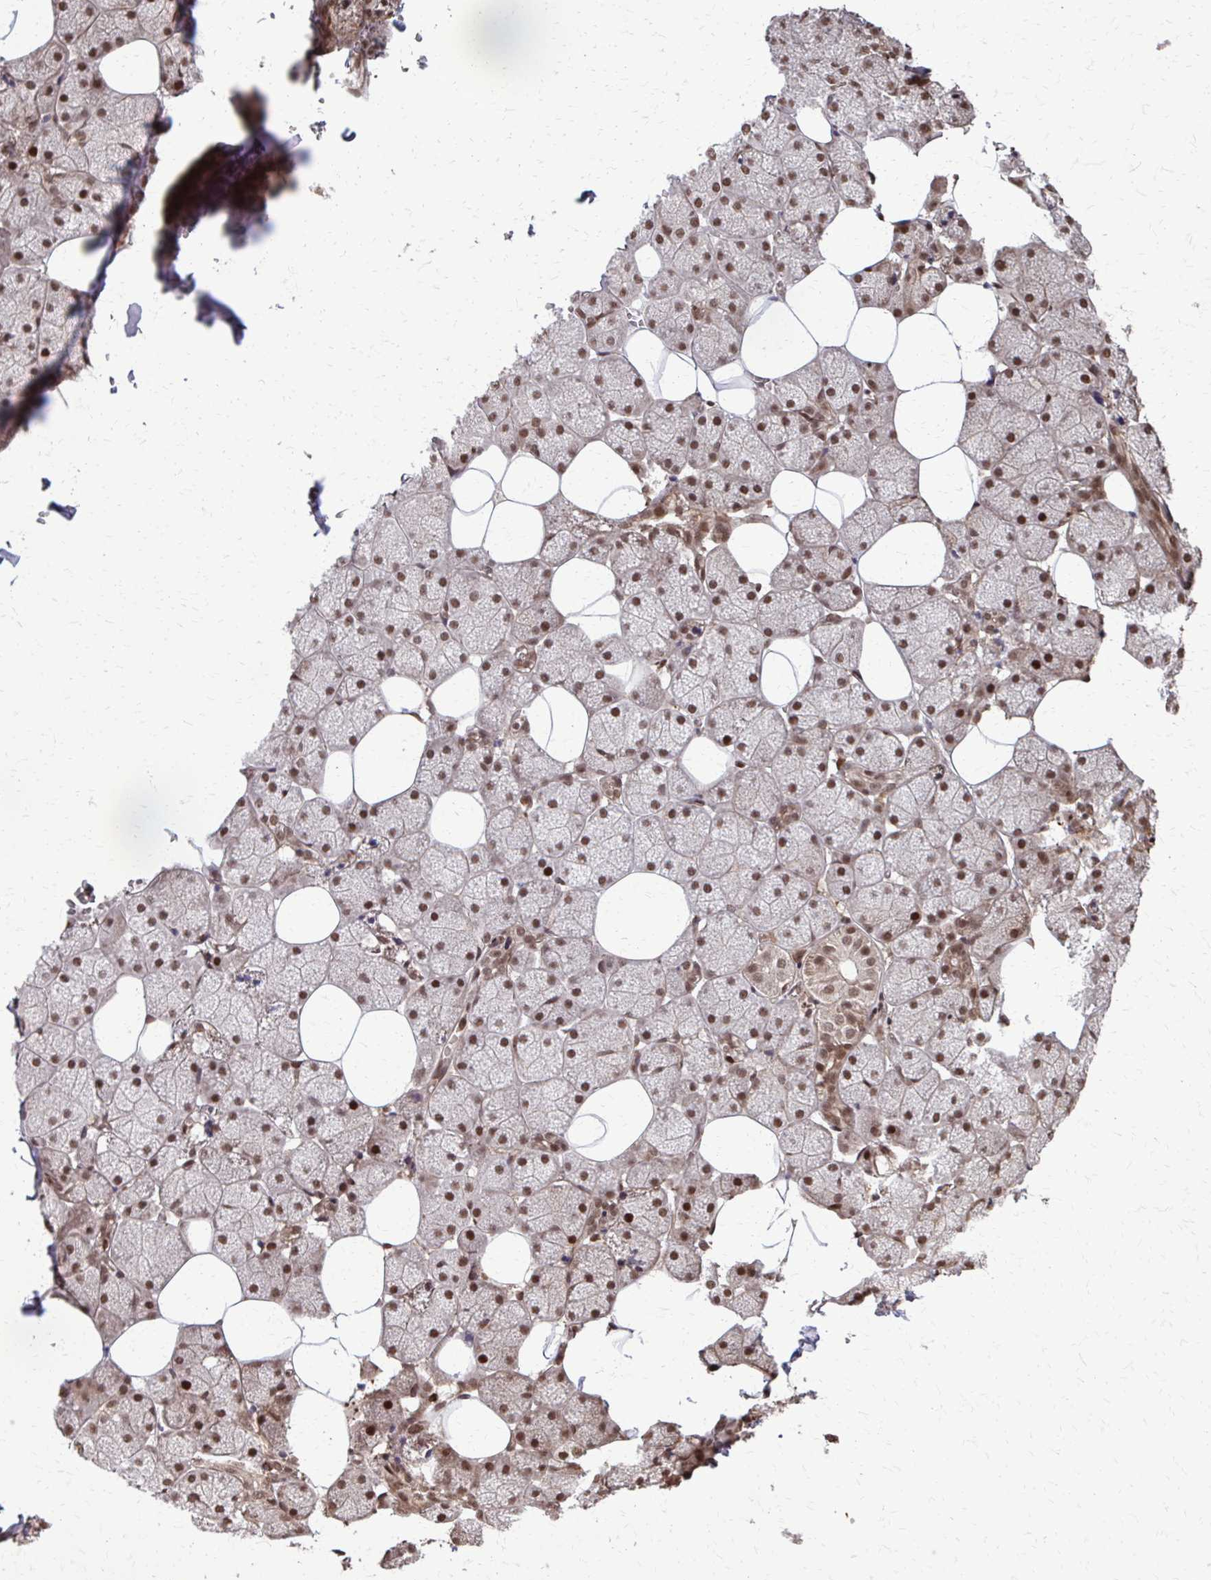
{"staining": {"intensity": "moderate", "quantity": ">75%", "location": "nuclear"}, "tissue": "salivary gland", "cell_type": "Glandular cells", "image_type": "normal", "snomed": [{"axis": "morphology", "description": "Normal tissue, NOS"}, {"axis": "topography", "description": "Salivary gland"}, {"axis": "topography", "description": "Peripheral nerve tissue"}], "caption": "DAB immunohistochemical staining of benign salivary gland demonstrates moderate nuclear protein expression in approximately >75% of glandular cells. (Brightfield microscopy of DAB IHC at high magnification).", "gene": "SS18", "patient": {"sex": "male", "age": 38}}